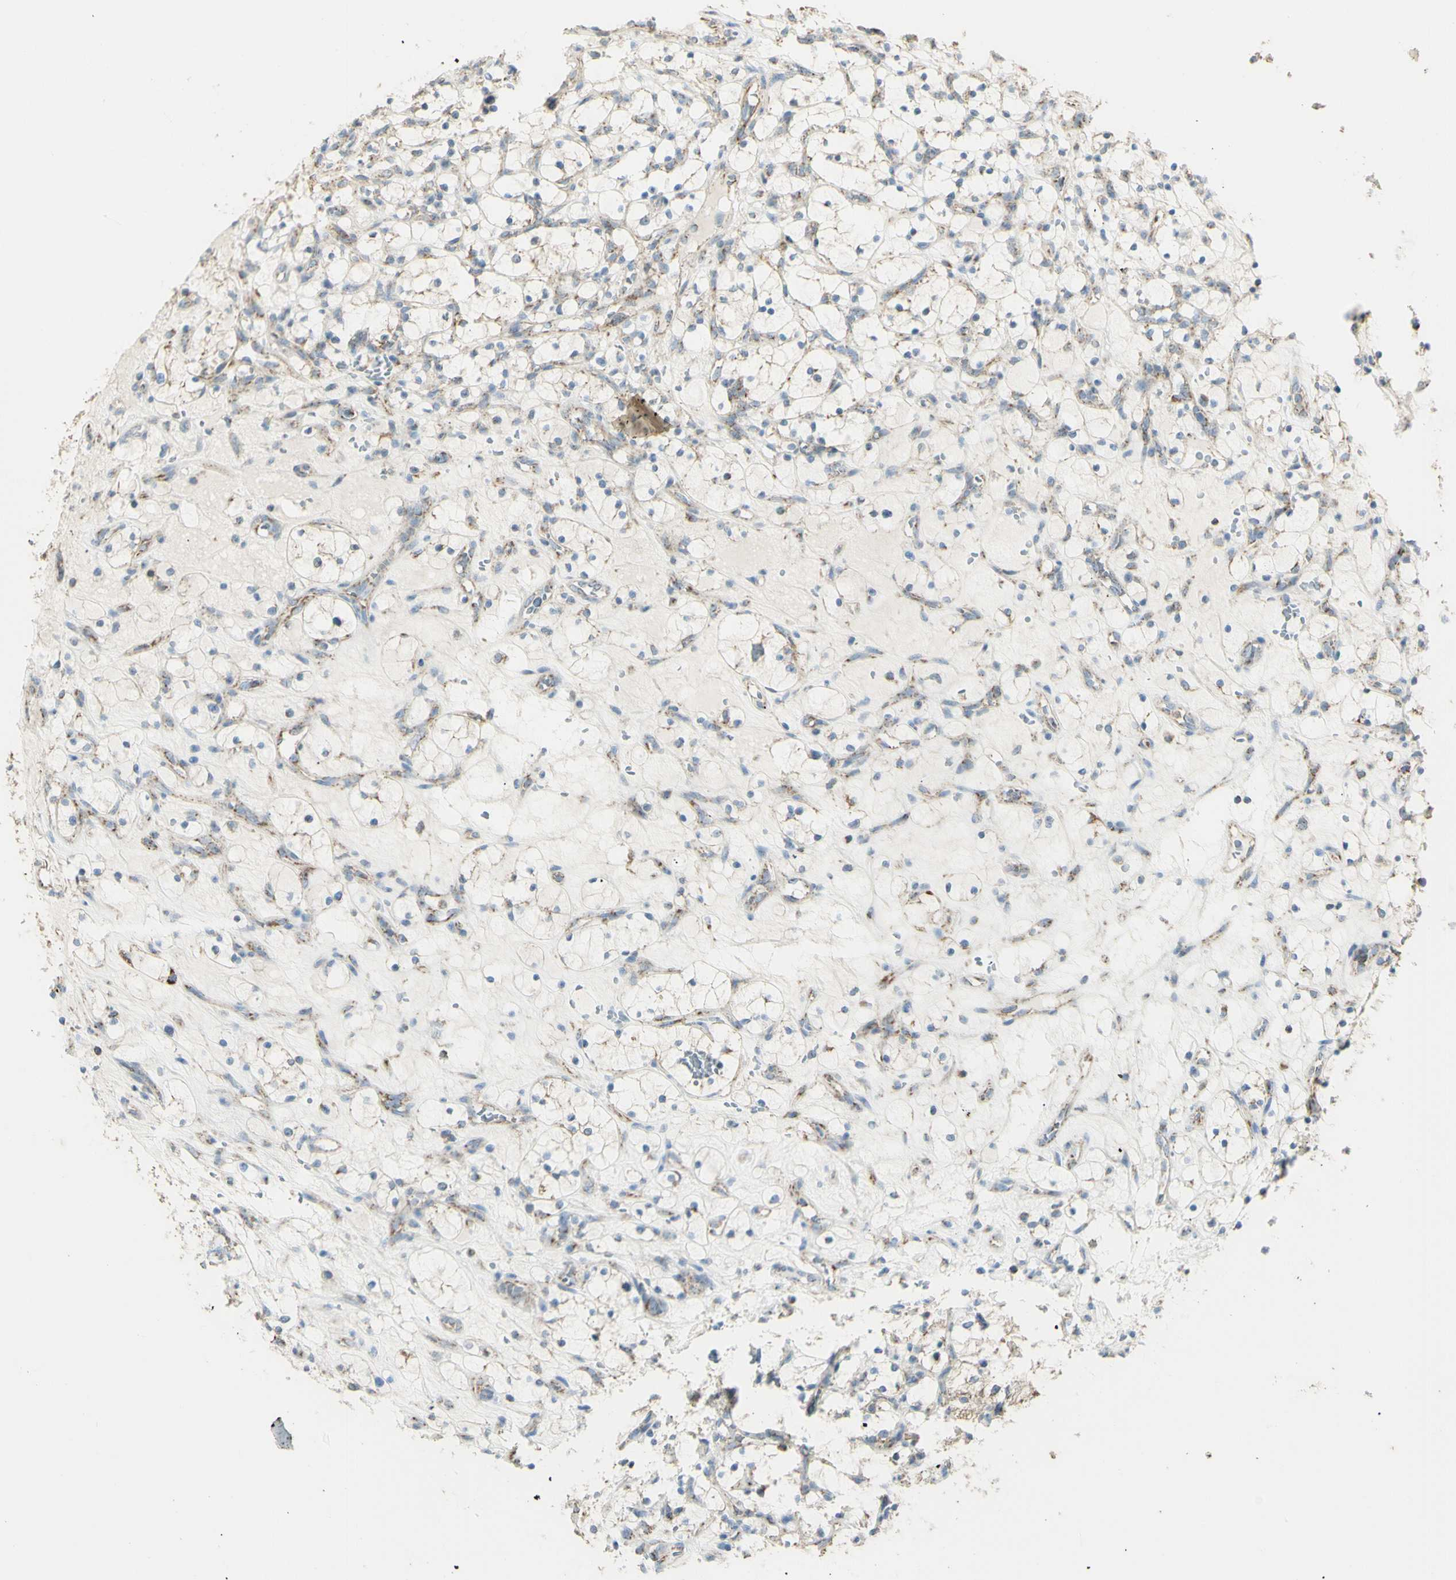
{"staining": {"intensity": "negative", "quantity": "none", "location": "none"}, "tissue": "renal cancer", "cell_type": "Tumor cells", "image_type": "cancer", "snomed": [{"axis": "morphology", "description": "Adenocarcinoma, NOS"}, {"axis": "topography", "description": "Kidney"}], "caption": "The photomicrograph reveals no staining of tumor cells in renal adenocarcinoma.", "gene": "LETM1", "patient": {"sex": "female", "age": 69}}